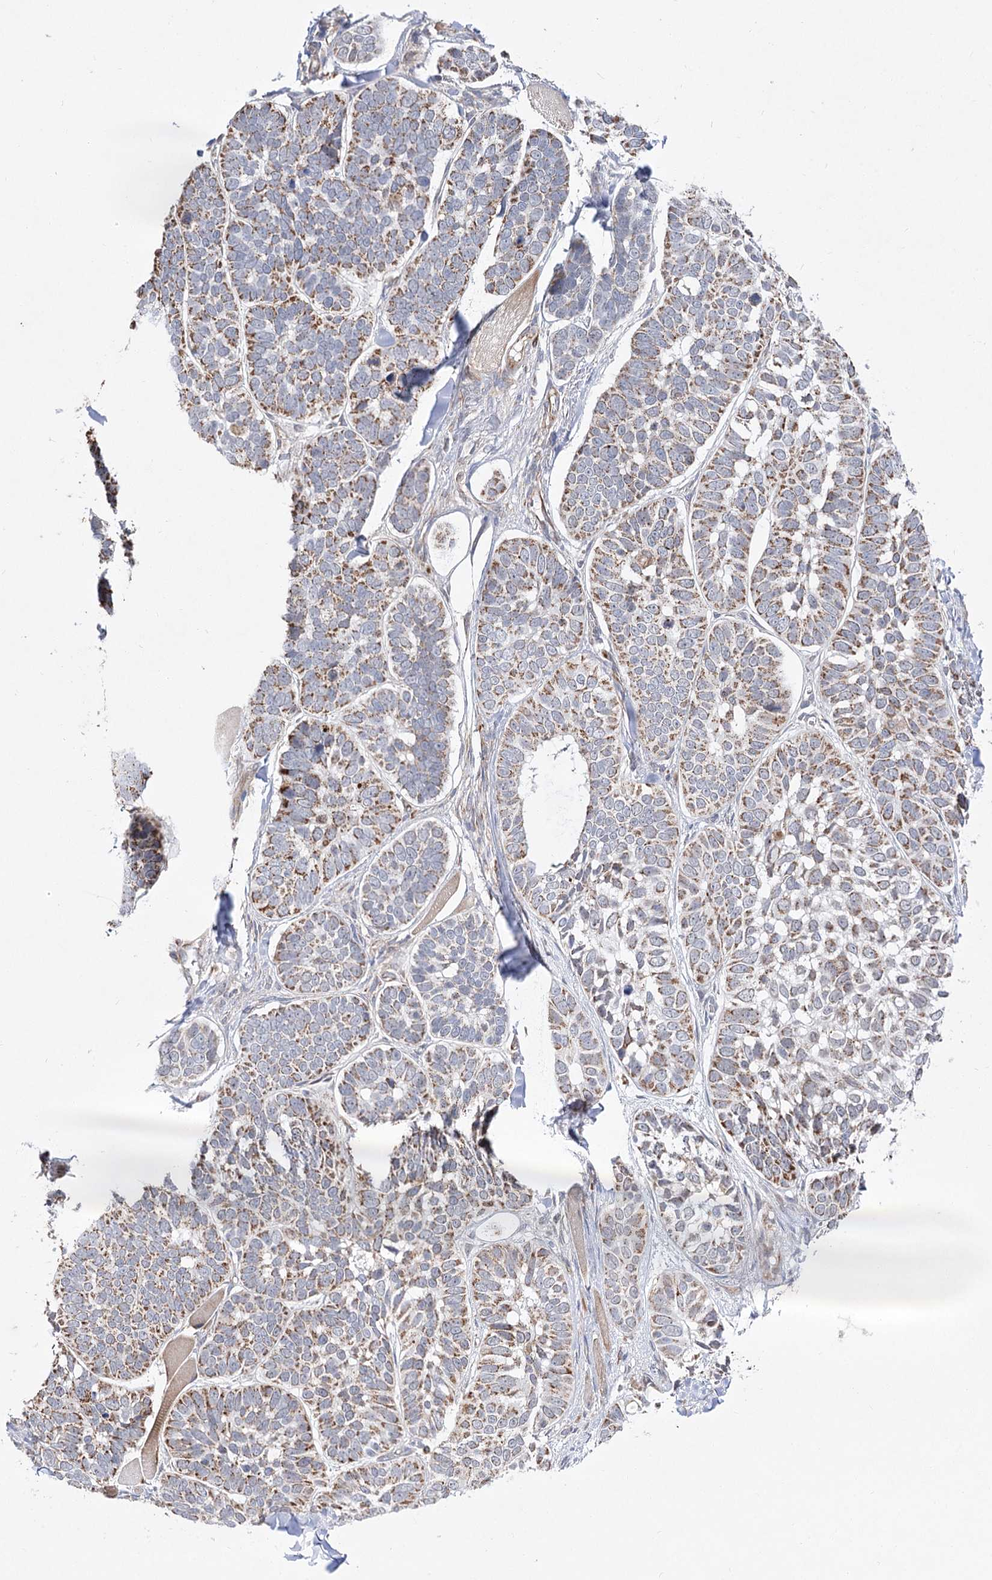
{"staining": {"intensity": "moderate", "quantity": ">75%", "location": "cytoplasmic/membranous"}, "tissue": "skin cancer", "cell_type": "Tumor cells", "image_type": "cancer", "snomed": [{"axis": "morphology", "description": "Basal cell carcinoma"}, {"axis": "topography", "description": "Skin"}], "caption": "A brown stain shows moderate cytoplasmic/membranous expression of a protein in human skin cancer (basal cell carcinoma) tumor cells. The staining was performed using DAB, with brown indicating positive protein expression. Nuclei are stained blue with hematoxylin.", "gene": "ECHDC3", "patient": {"sex": "male", "age": 62}}